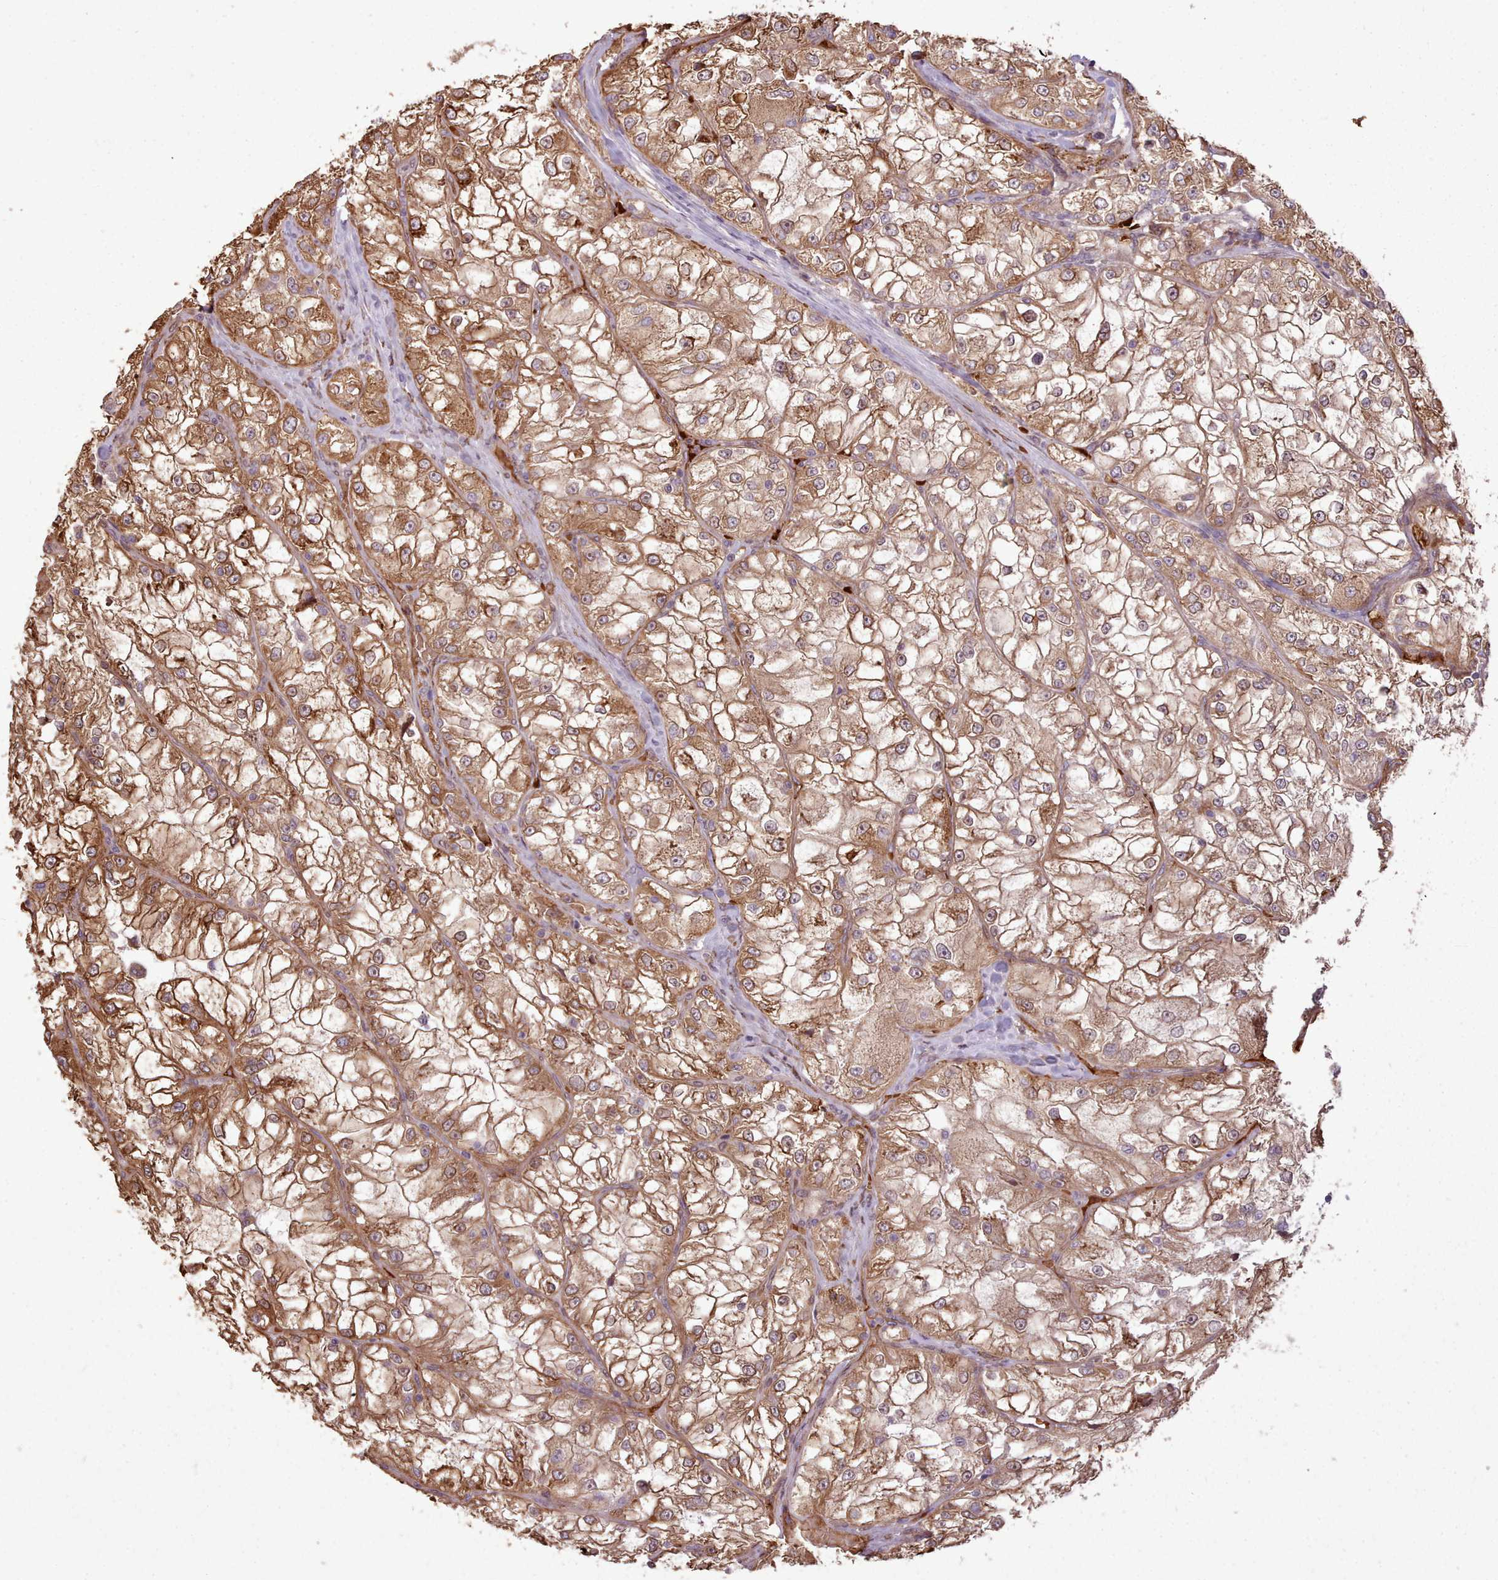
{"staining": {"intensity": "moderate", "quantity": ">75%", "location": "cytoplasmic/membranous"}, "tissue": "renal cancer", "cell_type": "Tumor cells", "image_type": "cancer", "snomed": [{"axis": "morphology", "description": "Adenocarcinoma, NOS"}, {"axis": "topography", "description": "Kidney"}], "caption": "Renal cancer (adenocarcinoma) stained with a brown dye displays moderate cytoplasmic/membranous positive expression in about >75% of tumor cells.", "gene": "CABP1", "patient": {"sex": "female", "age": 72}}